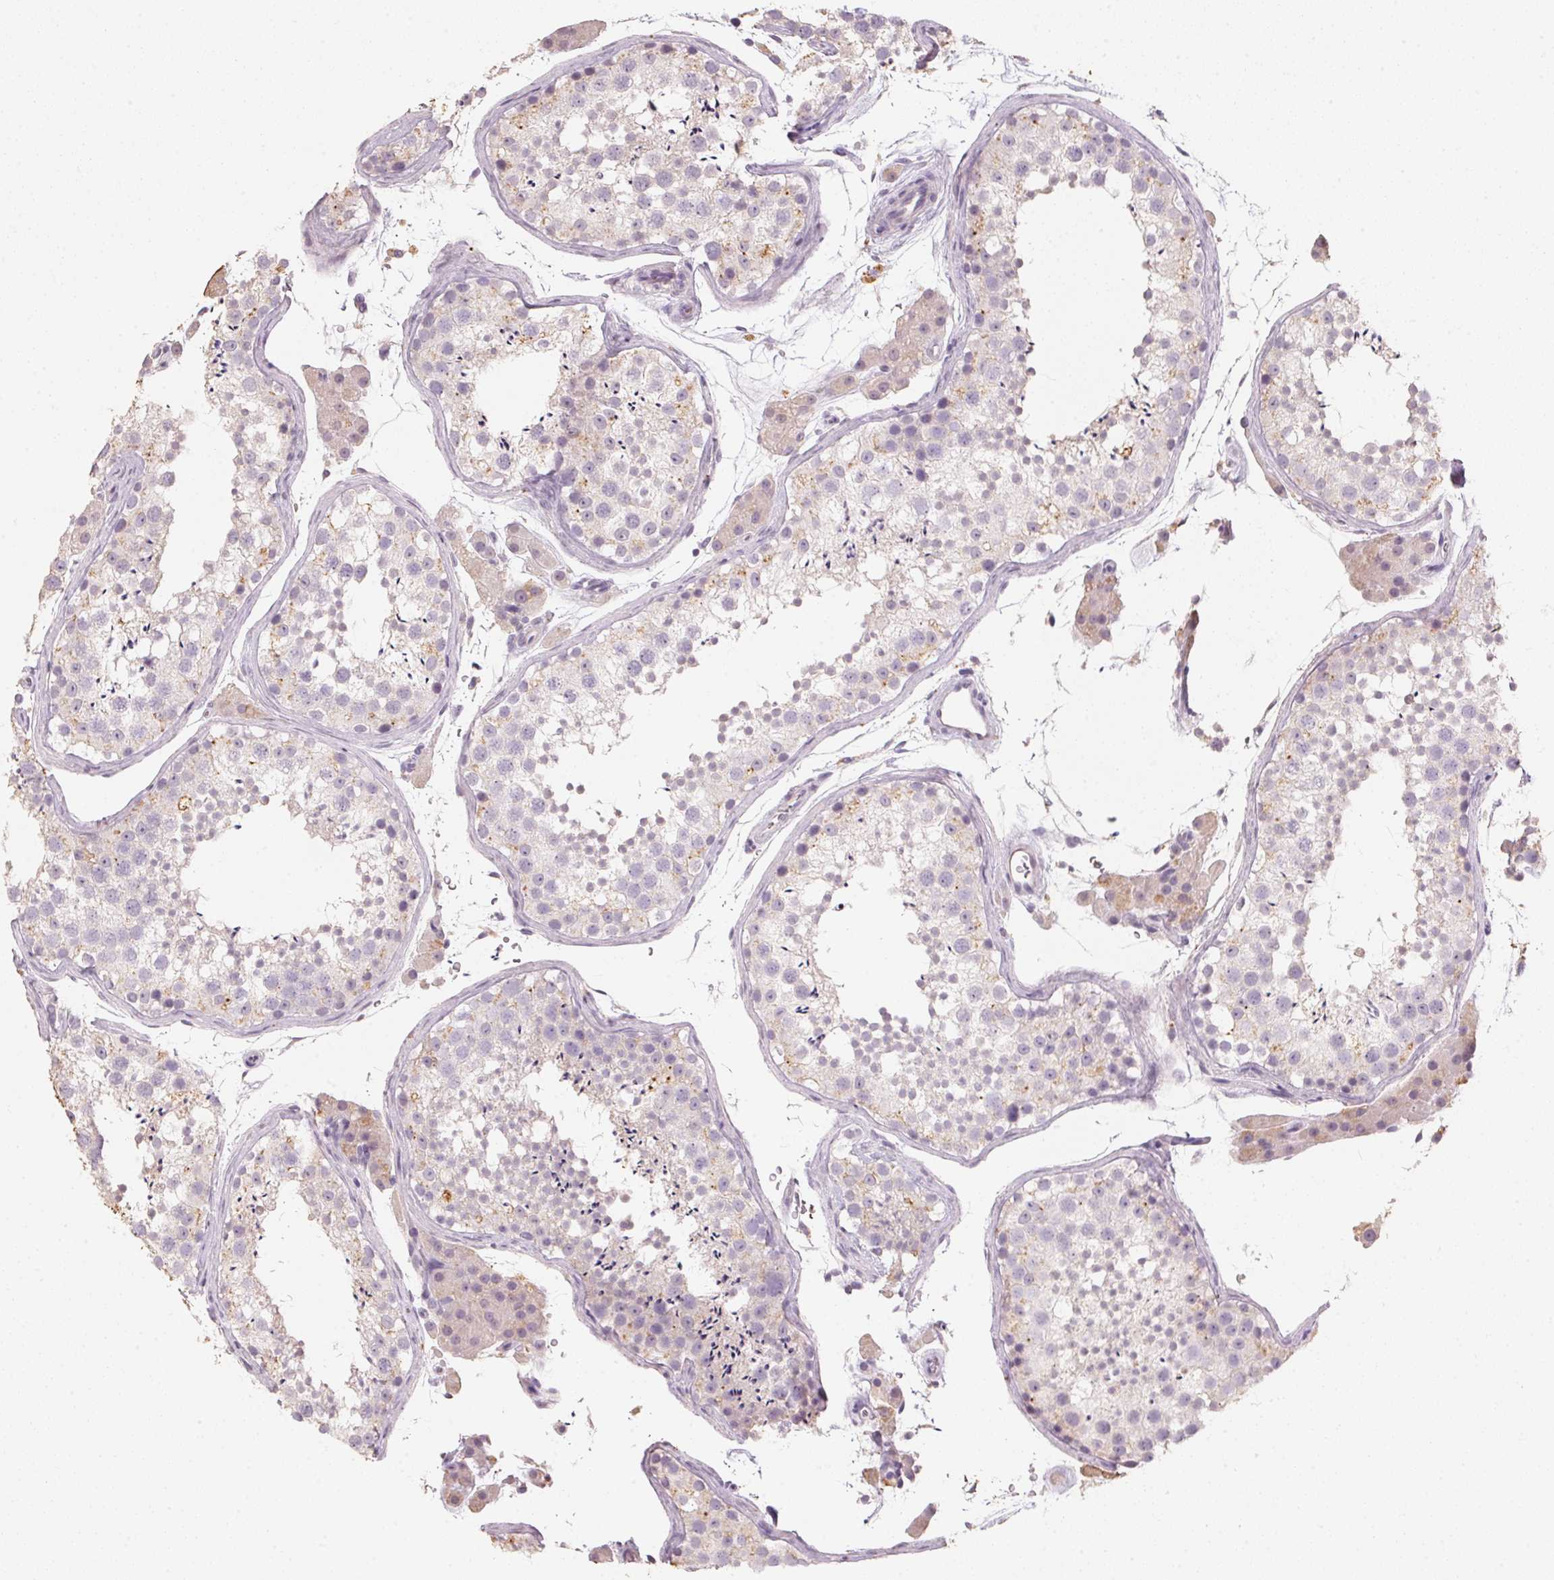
{"staining": {"intensity": "weak", "quantity": "25%-75%", "location": "cytoplasmic/membranous"}, "tissue": "testis", "cell_type": "Cells in seminiferous ducts", "image_type": "normal", "snomed": [{"axis": "morphology", "description": "Normal tissue, NOS"}, {"axis": "topography", "description": "Testis"}], "caption": "Approximately 25%-75% of cells in seminiferous ducts in unremarkable human testis exhibit weak cytoplasmic/membranous protein positivity as visualized by brown immunohistochemical staining.", "gene": "CXCL5", "patient": {"sex": "male", "age": 41}}